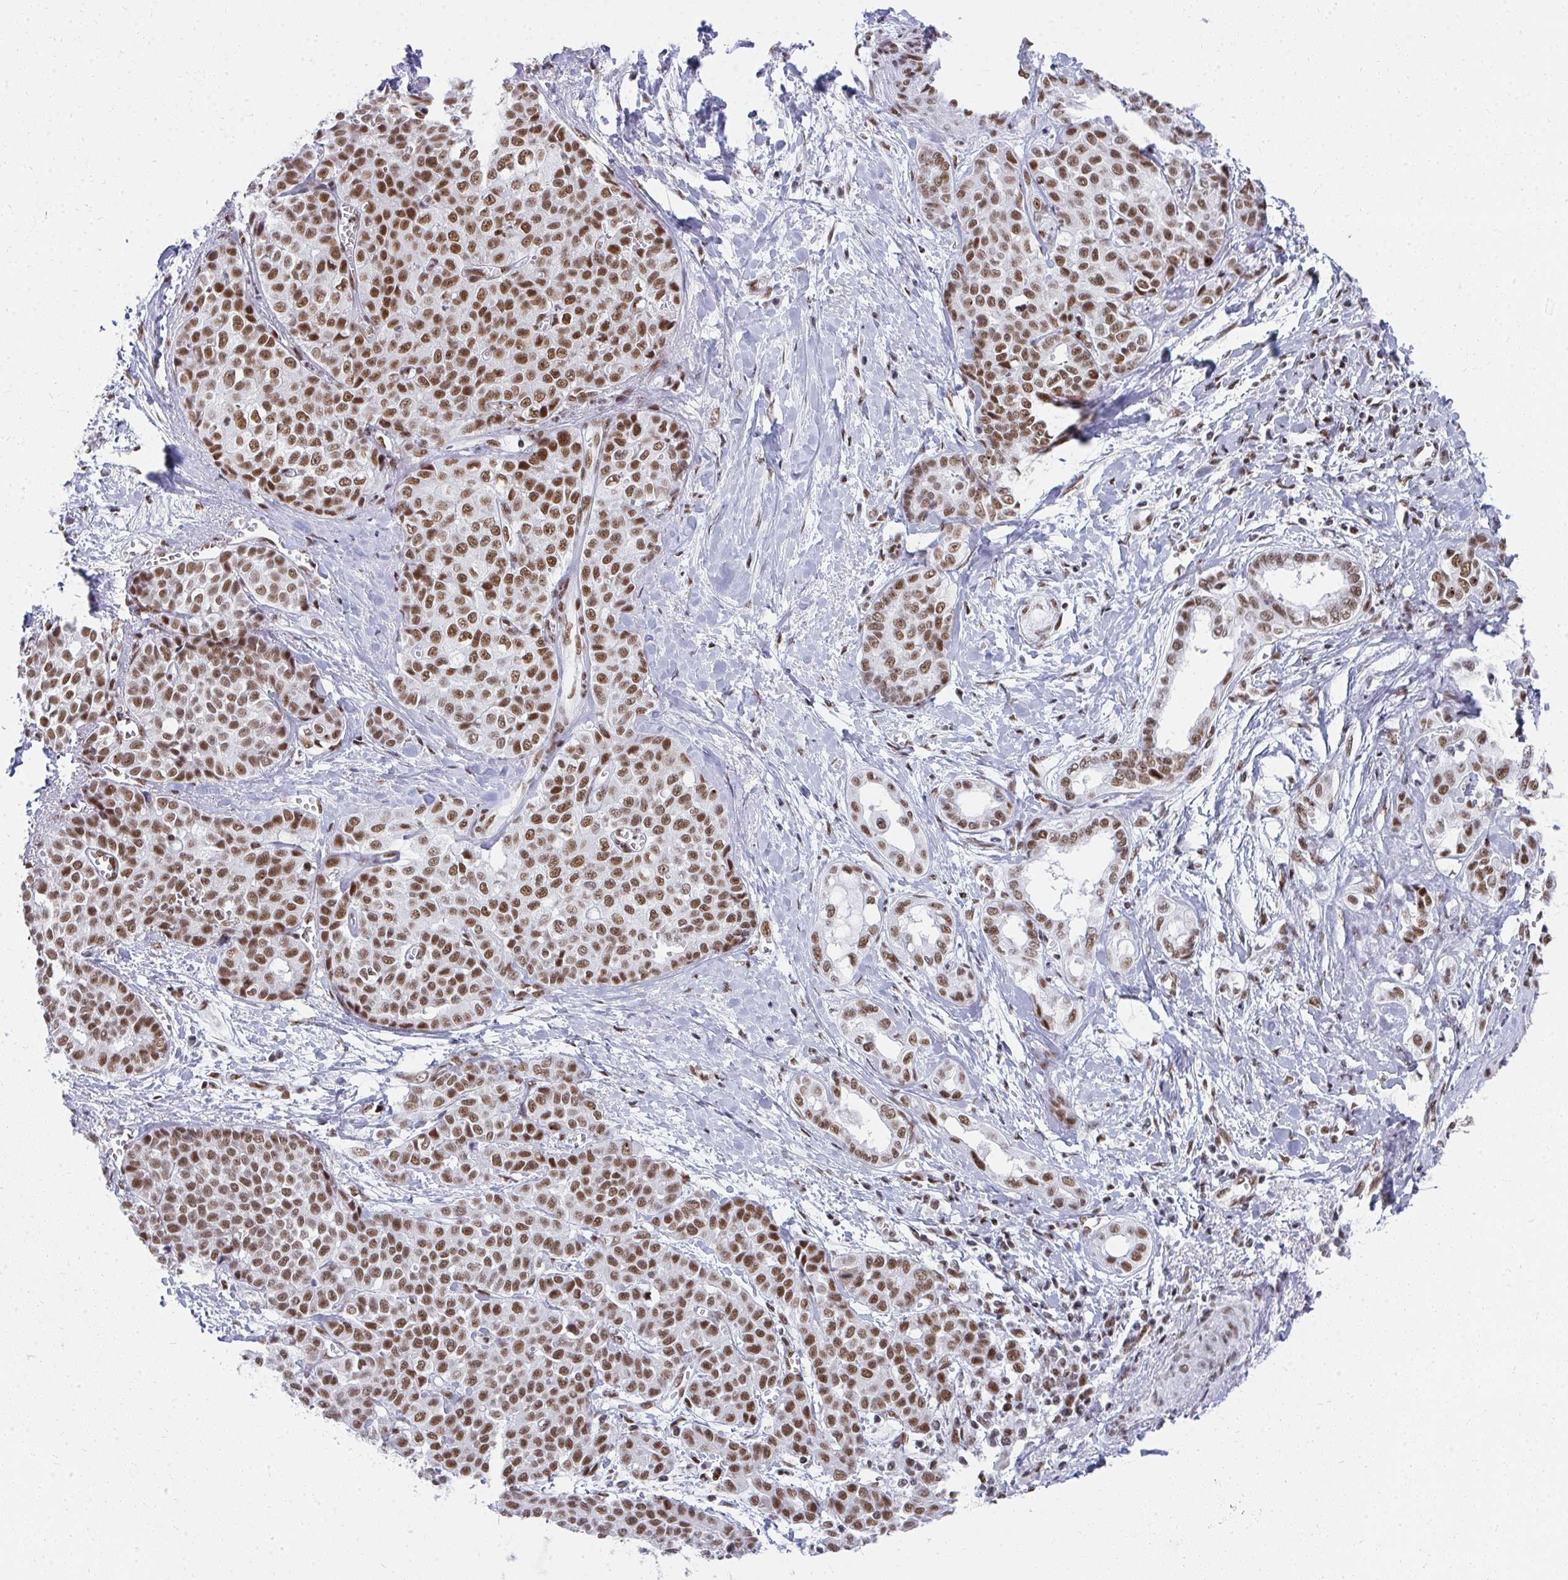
{"staining": {"intensity": "moderate", "quantity": ">75%", "location": "nuclear"}, "tissue": "liver cancer", "cell_type": "Tumor cells", "image_type": "cancer", "snomed": [{"axis": "morphology", "description": "Cholangiocarcinoma"}, {"axis": "topography", "description": "Liver"}], "caption": "Liver cholangiocarcinoma tissue demonstrates moderate nuclear positivity in approximately >75% of tumor cells, visualized by immunohistochemistry.", "gene": "CREBBP", "patient": {"sex": "female", "age": 77}}